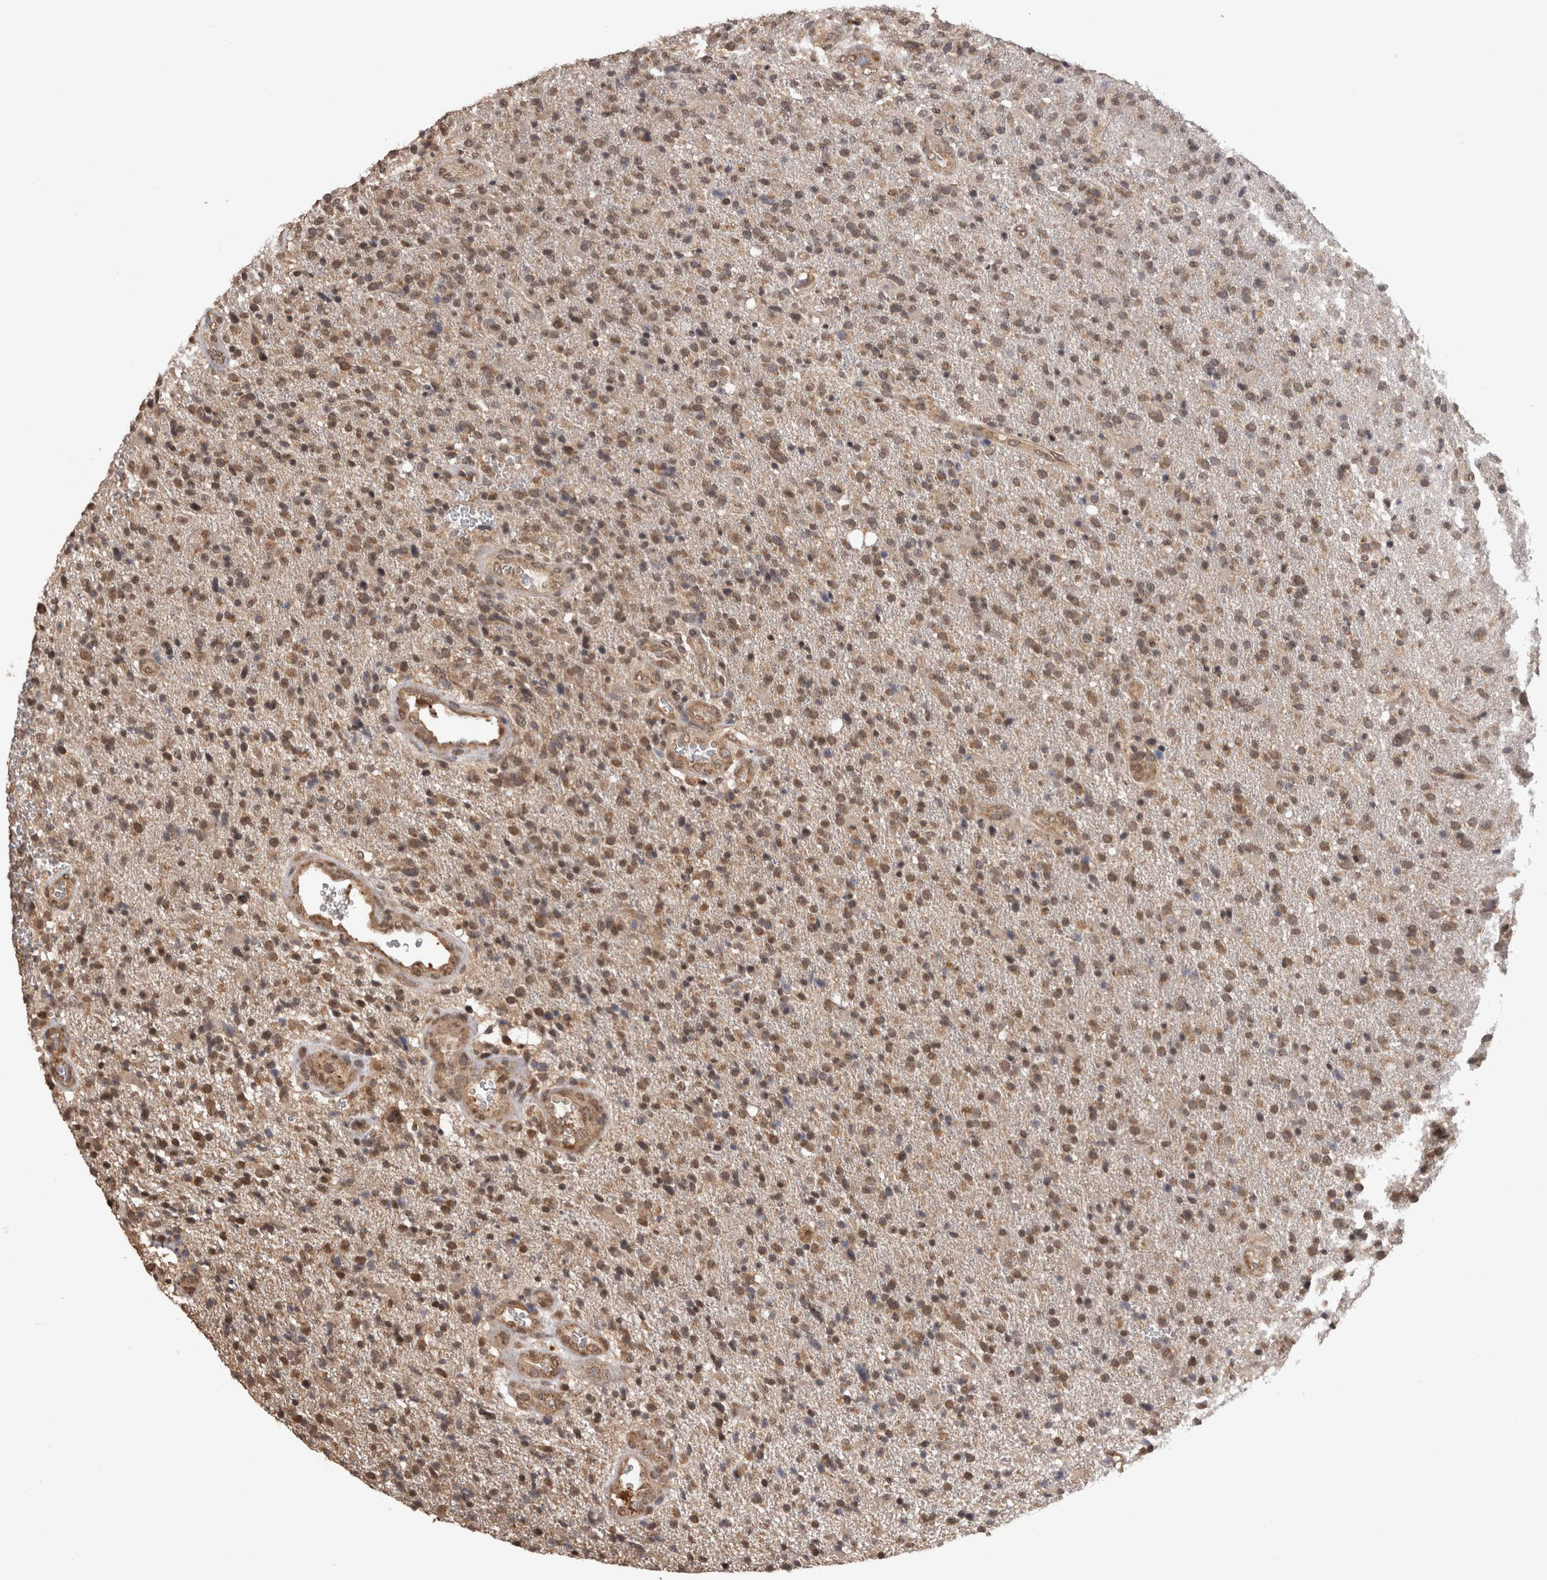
{"staining": {"intensity": "weak", "quantity": ">75%", "location": "cytoplasmic/membranous,nuclear"}, "tissue": "glioma", "cell_type": "Tumor cells", "image_type": "cancer", "snomed": [{"axis": "morphology", "description": "Glioma, malignant, High grade"}, {"axis": "topography", "description": "Brain"}], "caption": "Glioma stained with a brown dye demonstrates weak cytoplasmic/membranous and nuclear positive expression in about >75% of tumor cells.", "gene": "PAK4", "patient": {"sex": "male", "age": 72}}